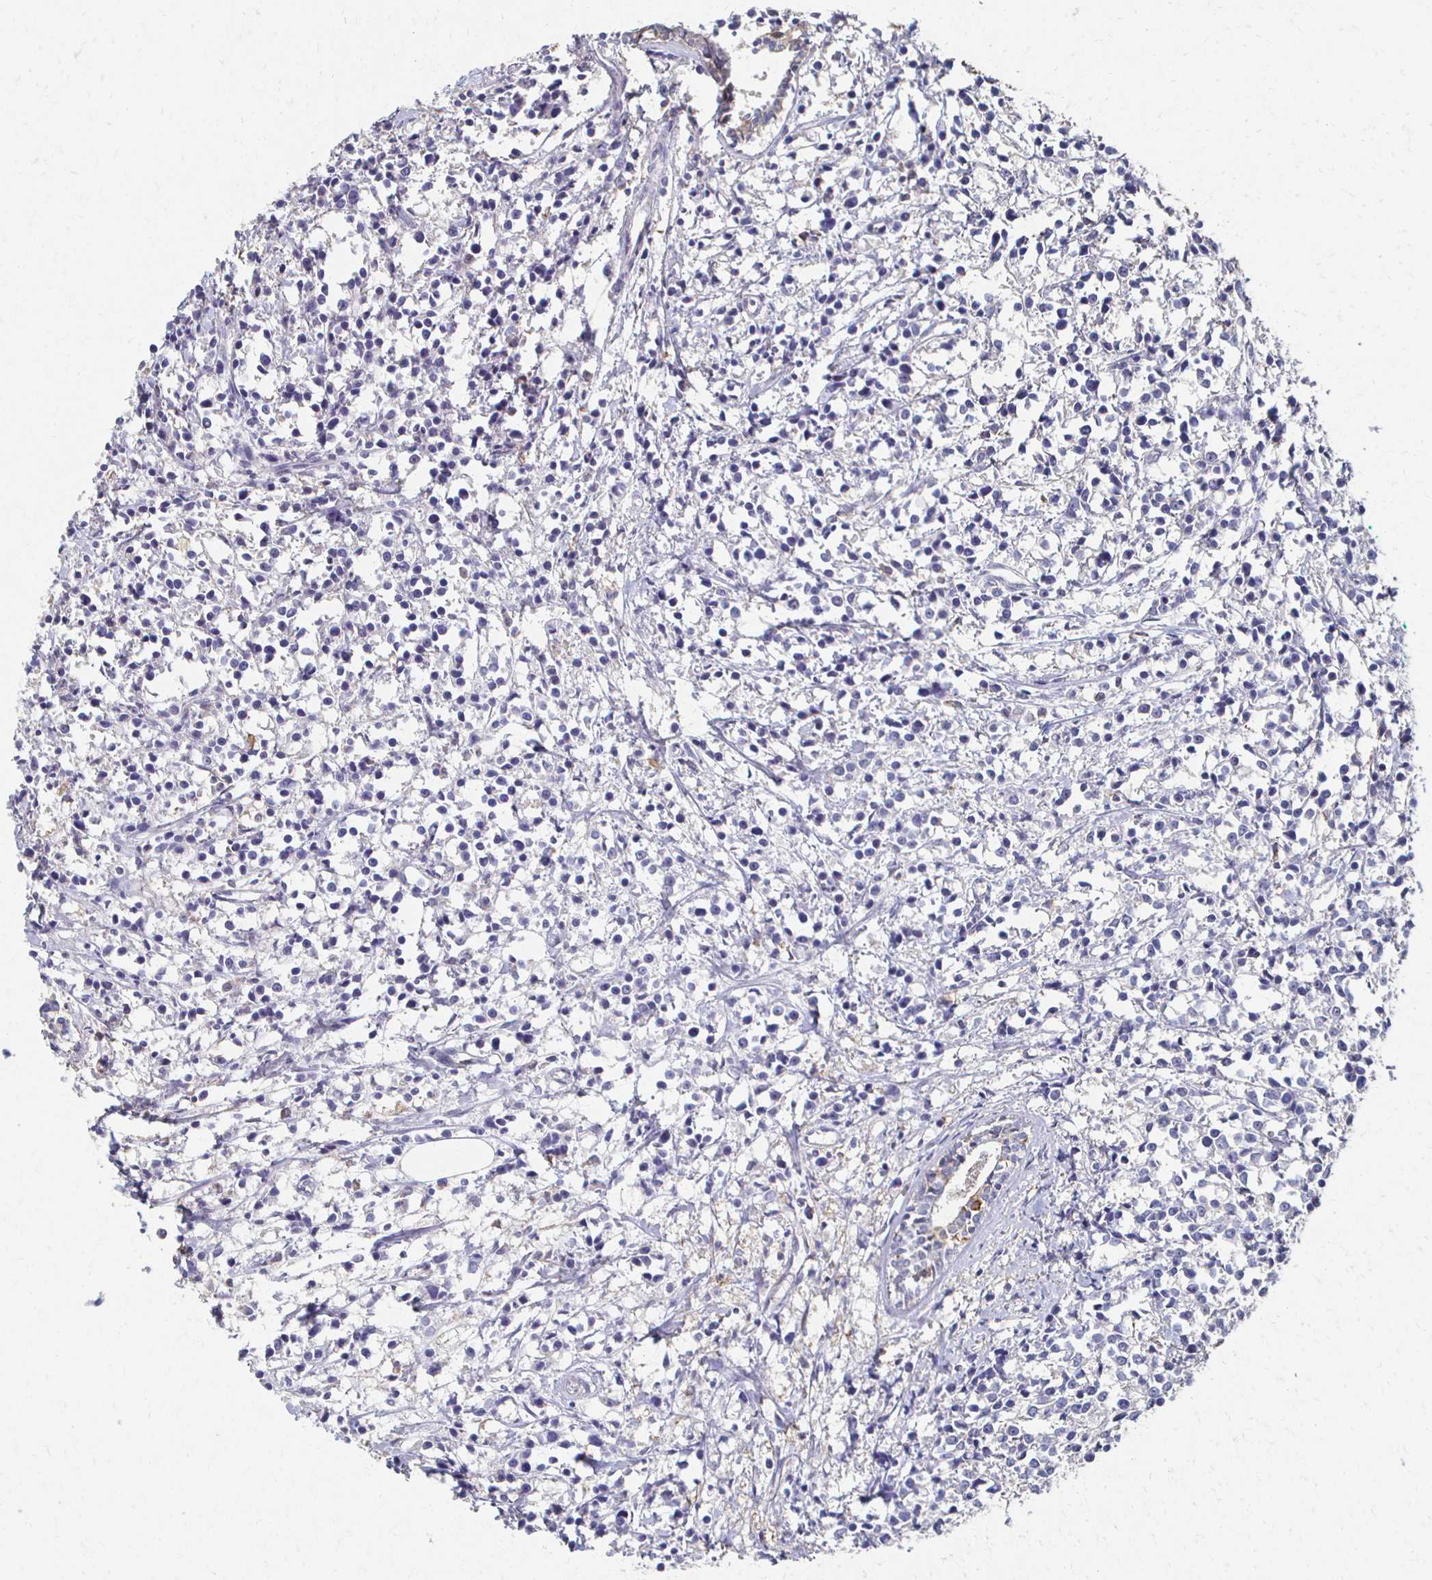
{"staining": {"intensity": "negative", "quantity": "none", "location": "none"}, "tissue": "breast cancer", "cell_type": "Tumor cells", "image_type": "cancer", "snomed": [{"axis": "morphology", "description": "Duct carcinoma"}, {"axis": "topography", "description": "Breast"}], "caption": "DAB (3,3'-diaminobenzidine) immunohistochemical staining of breast cancer (intraductal carcinoma) shows no significant staining in tumor cells.", "gene": "CX3CR1", "patient": {"sex": "female", "age": 80}}